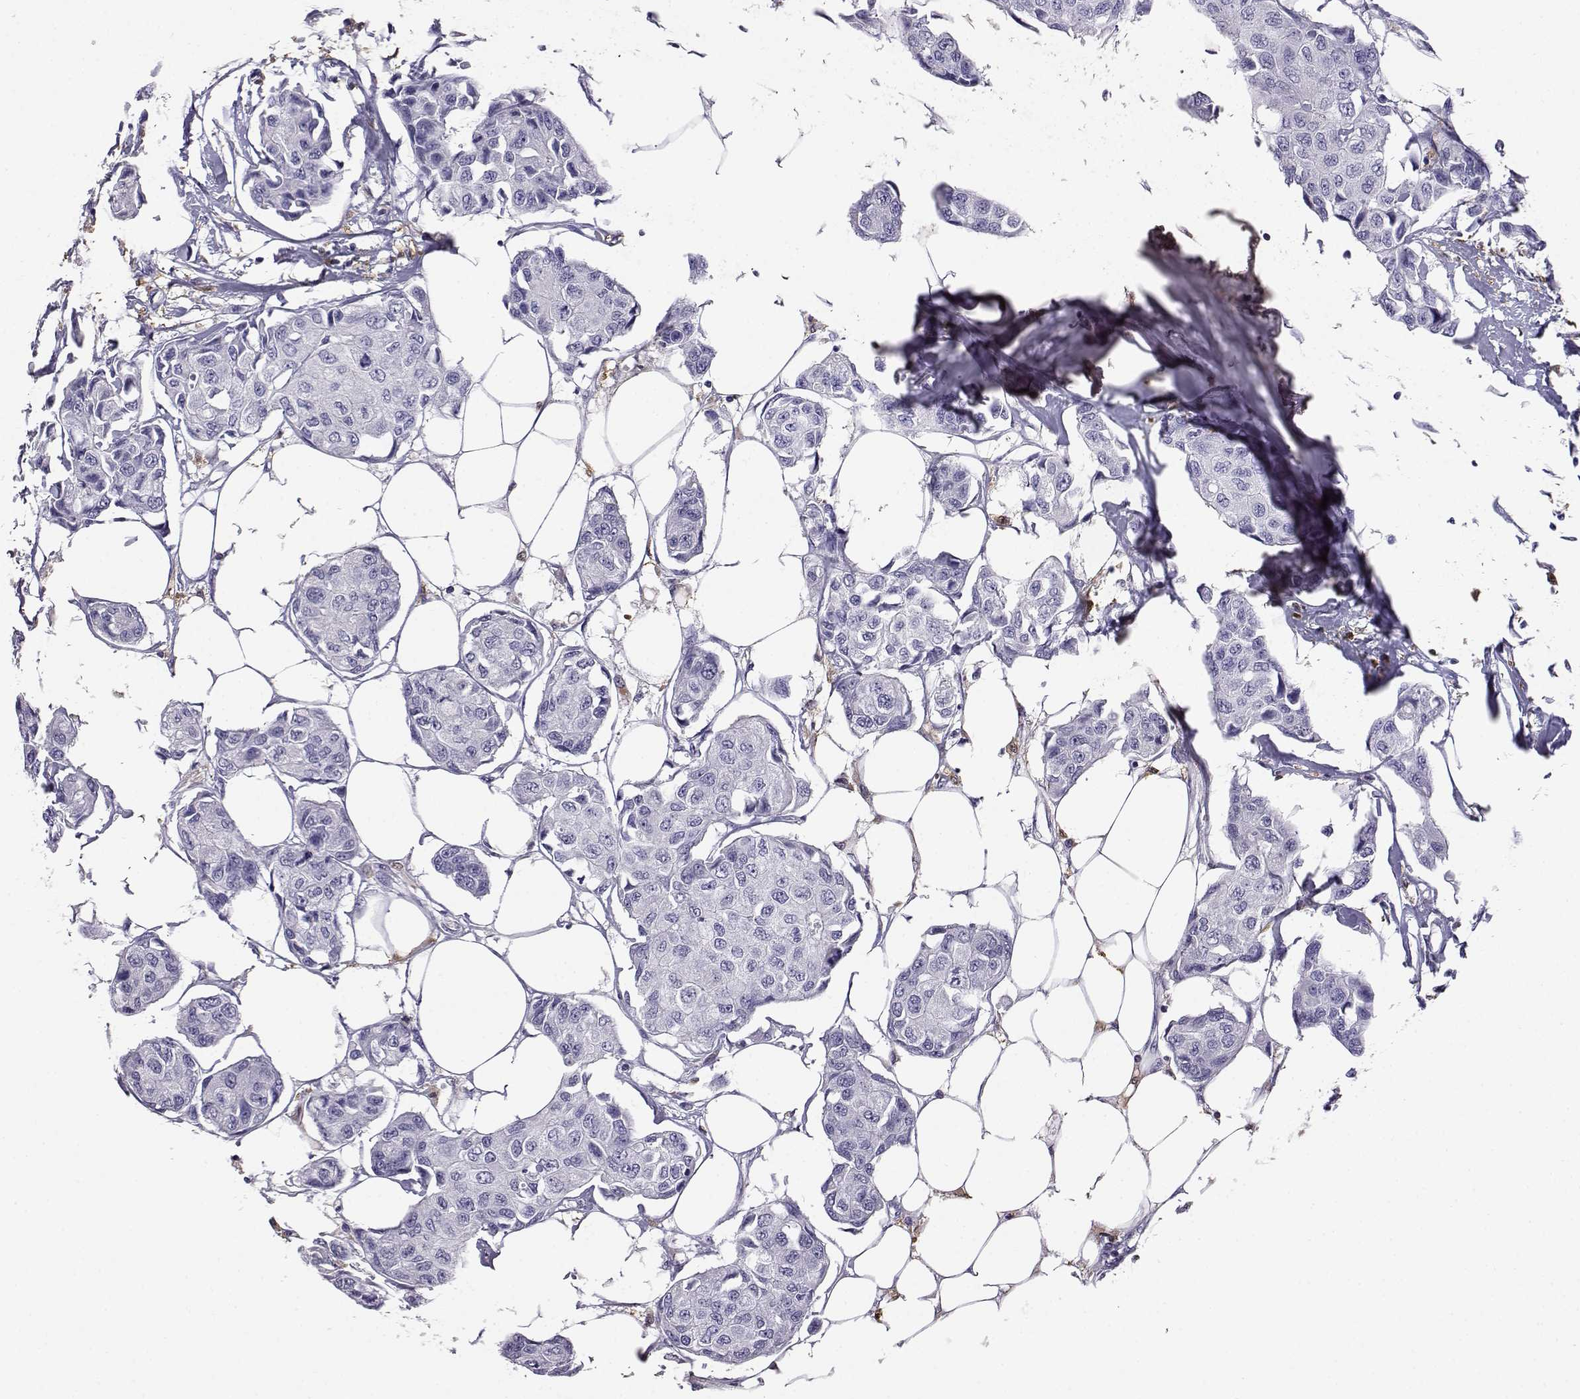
{"staining": {"intensity": "negative", "quantity": "none", "location": "none"}, "tissue": "breast cancer", "cell_type": "Tumor cells", "image_type": "cancer", "snomed": [{"axis": "morphology", "description": "Duct carcinoma"}, {"axis": "topography", "description": "Breast"}, {"axis": "topography", "description": "Lymph node"}], "caption": "Human breast cancer (invasive ductal carcinoma) stained for a protein using immunohistochemistry shows no positivity in tumor cells.", "gene": "AKR1B1", "patient": {"sex": "female", "age": 80}}